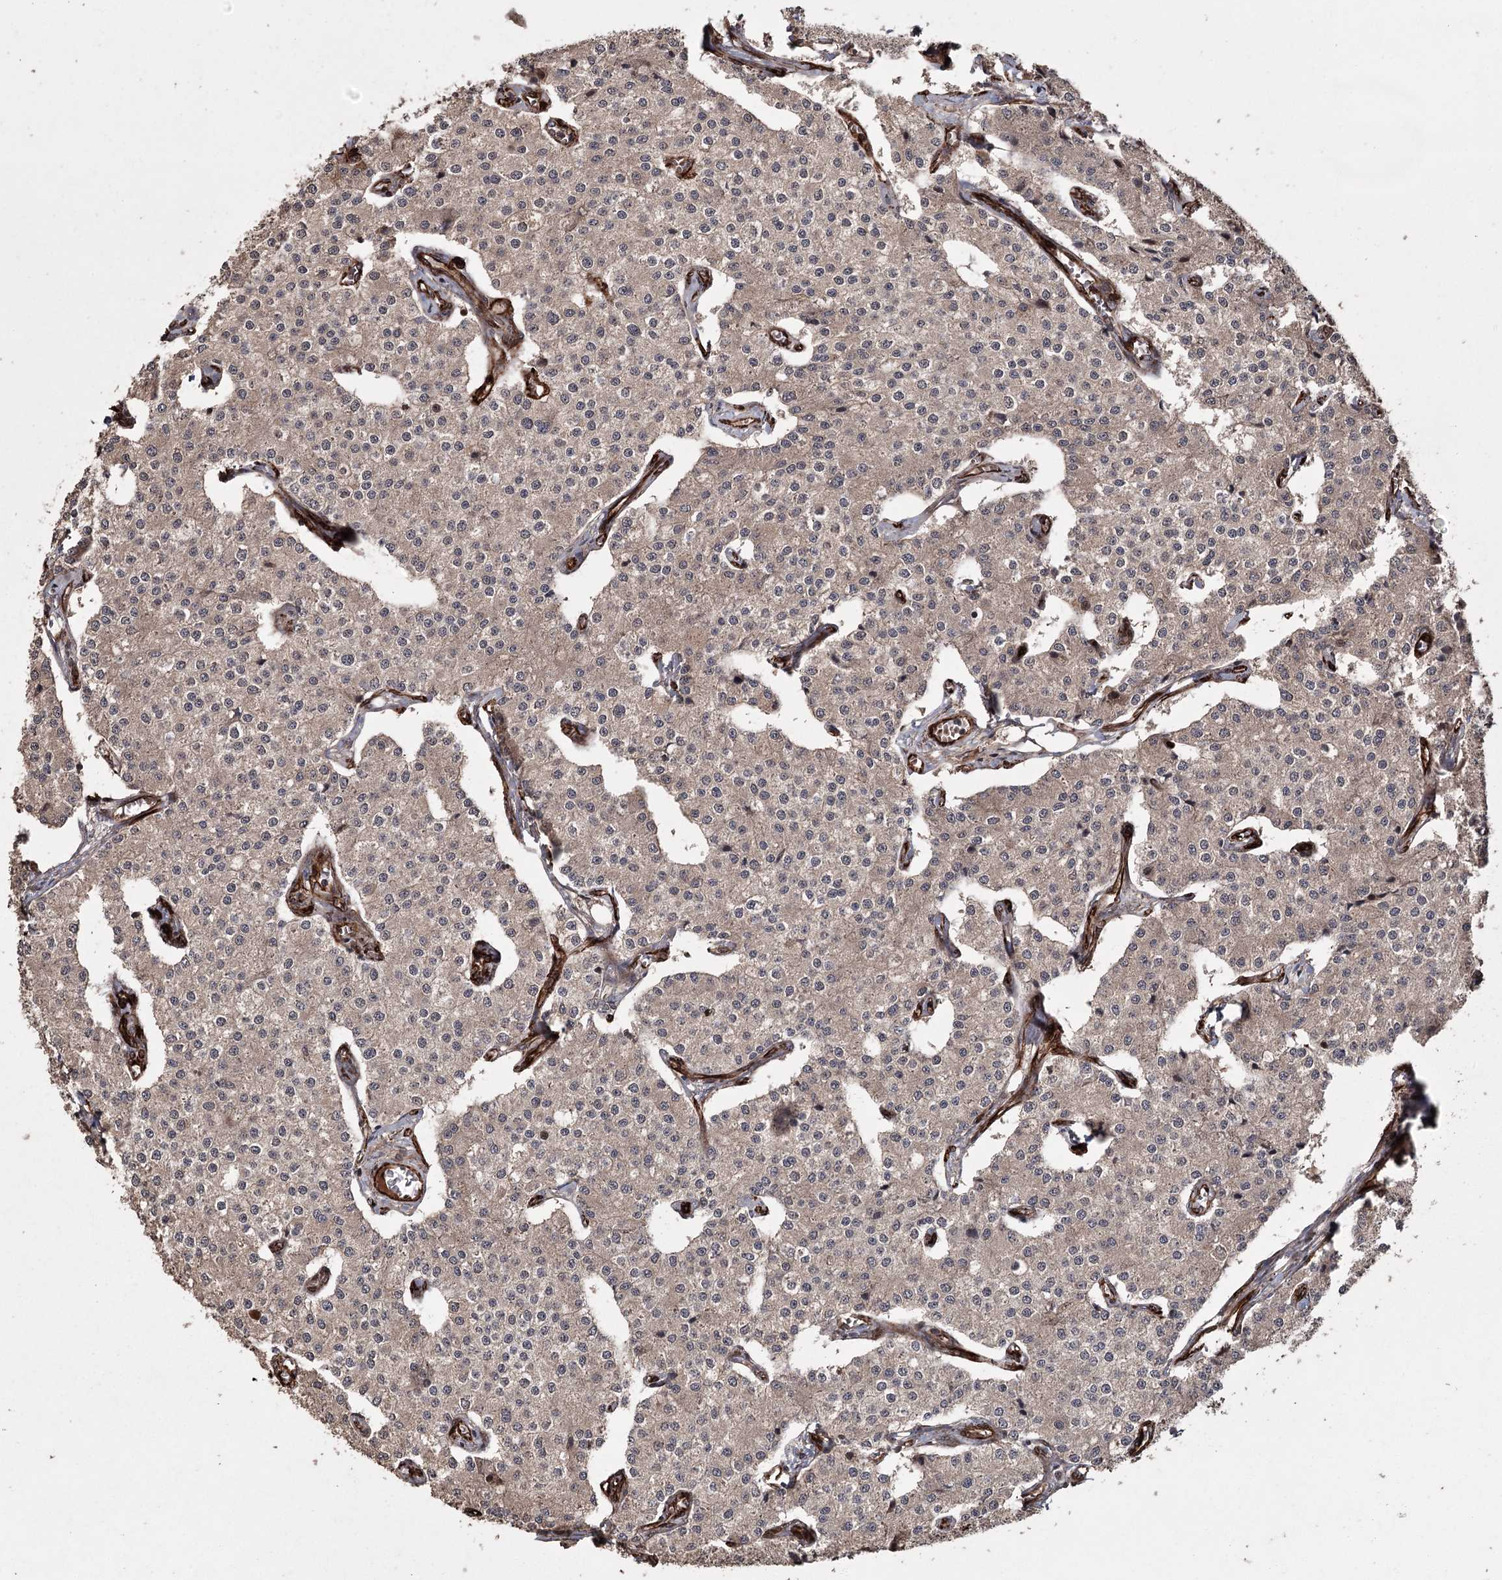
{"staining": {"intensity": "weak", "quantity": "25%-75%", "location": "cytoplasmic/membranous"}, "tissue": "carcinoid", "cell_type": "Tumor cells", "image_type": "cancer", "snomed": [{"axis": "morphology", "description": "Carcinoid, malignant, NOS"}, {"axis": "topography", "description": "Colon"}], "caption": "Carcinoid stained for a protein exhibits weak cytoplasmic/membranous positivity in tumor cells.", "gene": "RPAP3", "patient": {"sex": "female", "age": 52}}